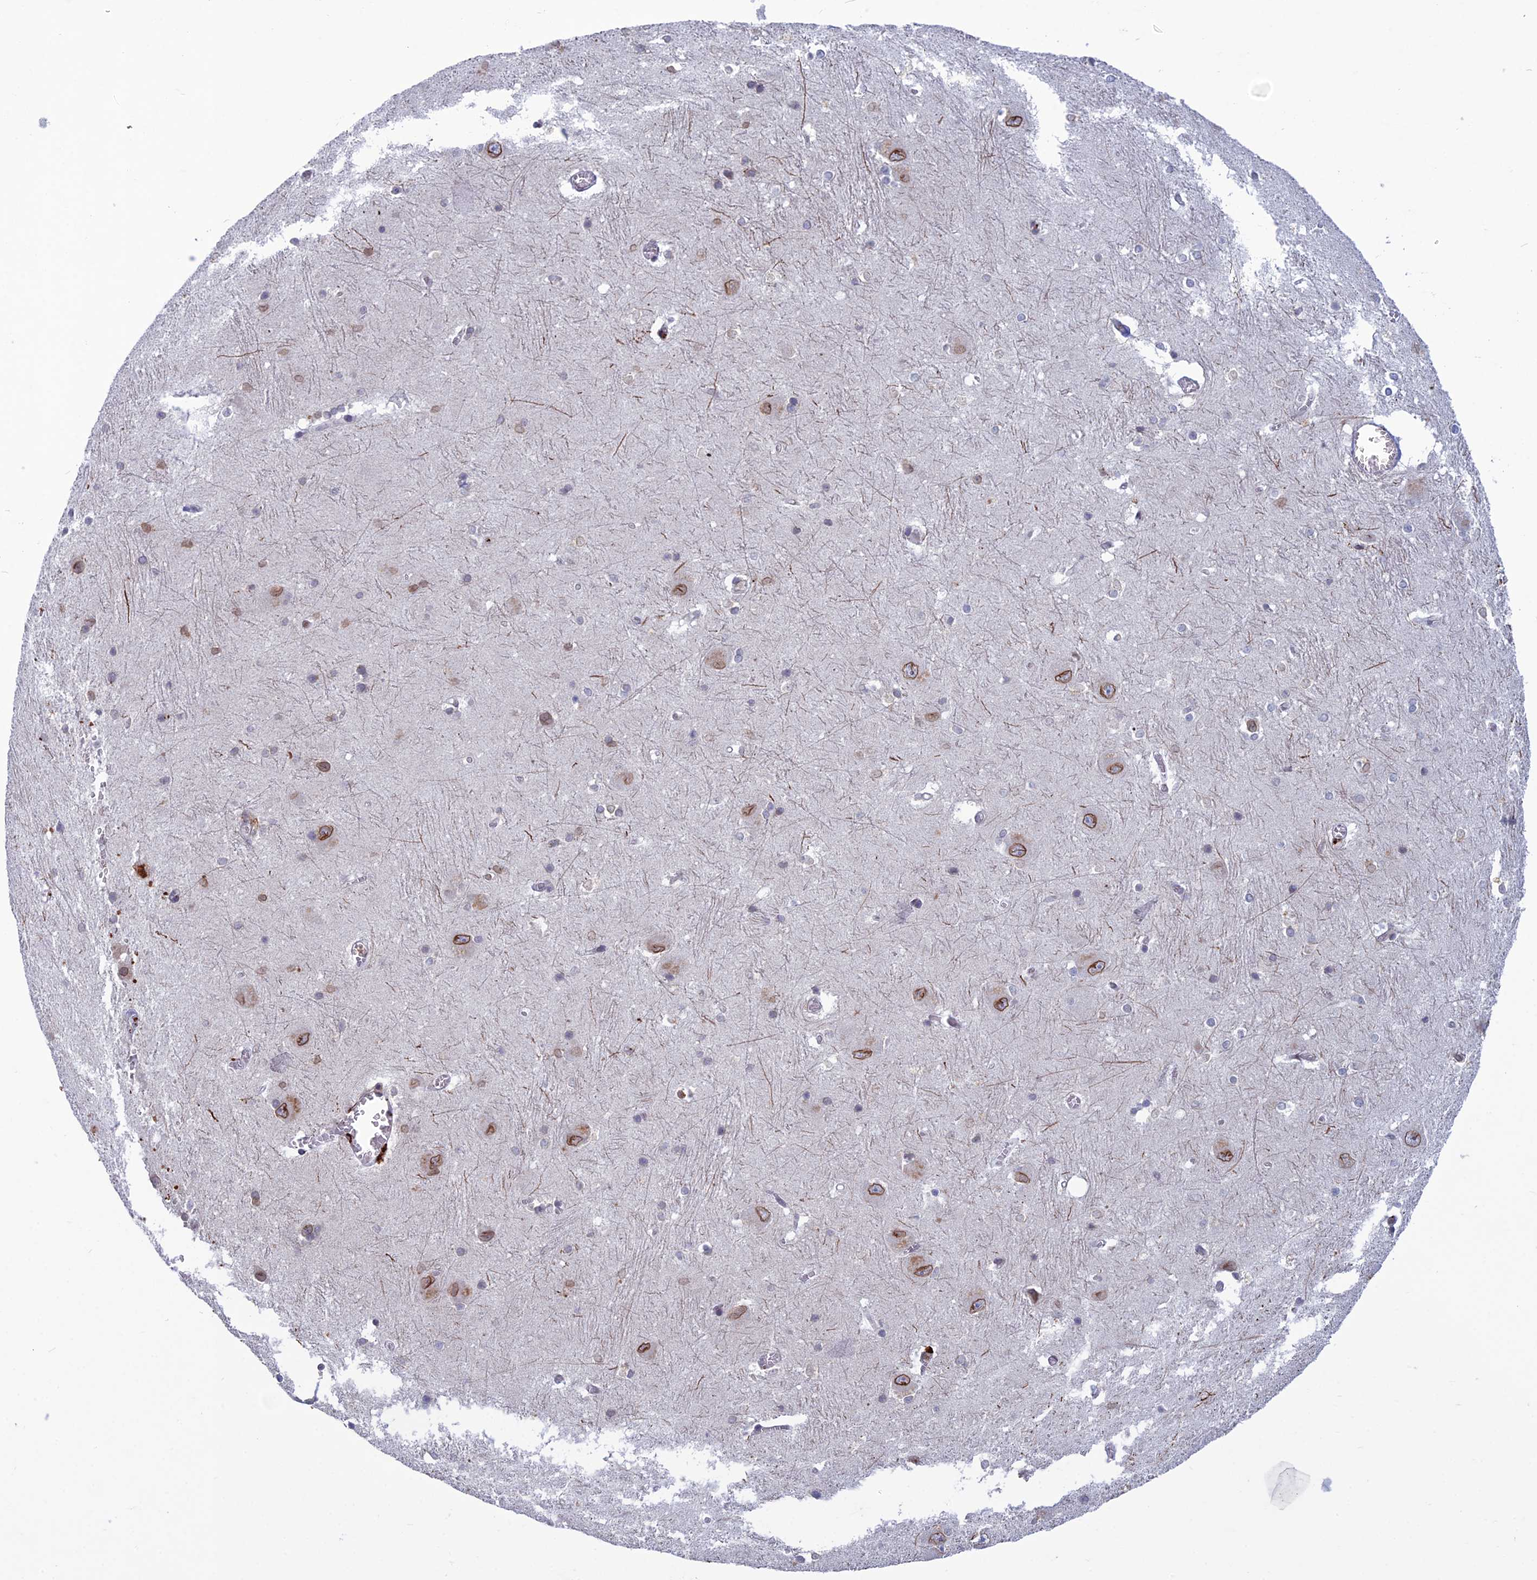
{"staining": {"intensity": "weak", "quantity": "<25%", "location": "cytoplasmic/membranous,nuclear"}, "tissue": "caudate", "cell_type": "Glial cells", "image_type": "normal", "snomed": [{"axis": "morphology", "description": "Normal tissue, NOS"}, {"axis": "topography", "description": "Lateral ventricle wall"}], "caption": "High magnification brightfield microscopy of normal caudate stained with DAB (3,3'-diaminobenzidine) (brown) and counterstained with hematoxylin (blue): glial cells show no significant positivity. (DAB immunohistochemistry (IHC) with hematoxylin counter stain).", "gene": "WDR46", "patient": {"sex": "male", "age": 37}}